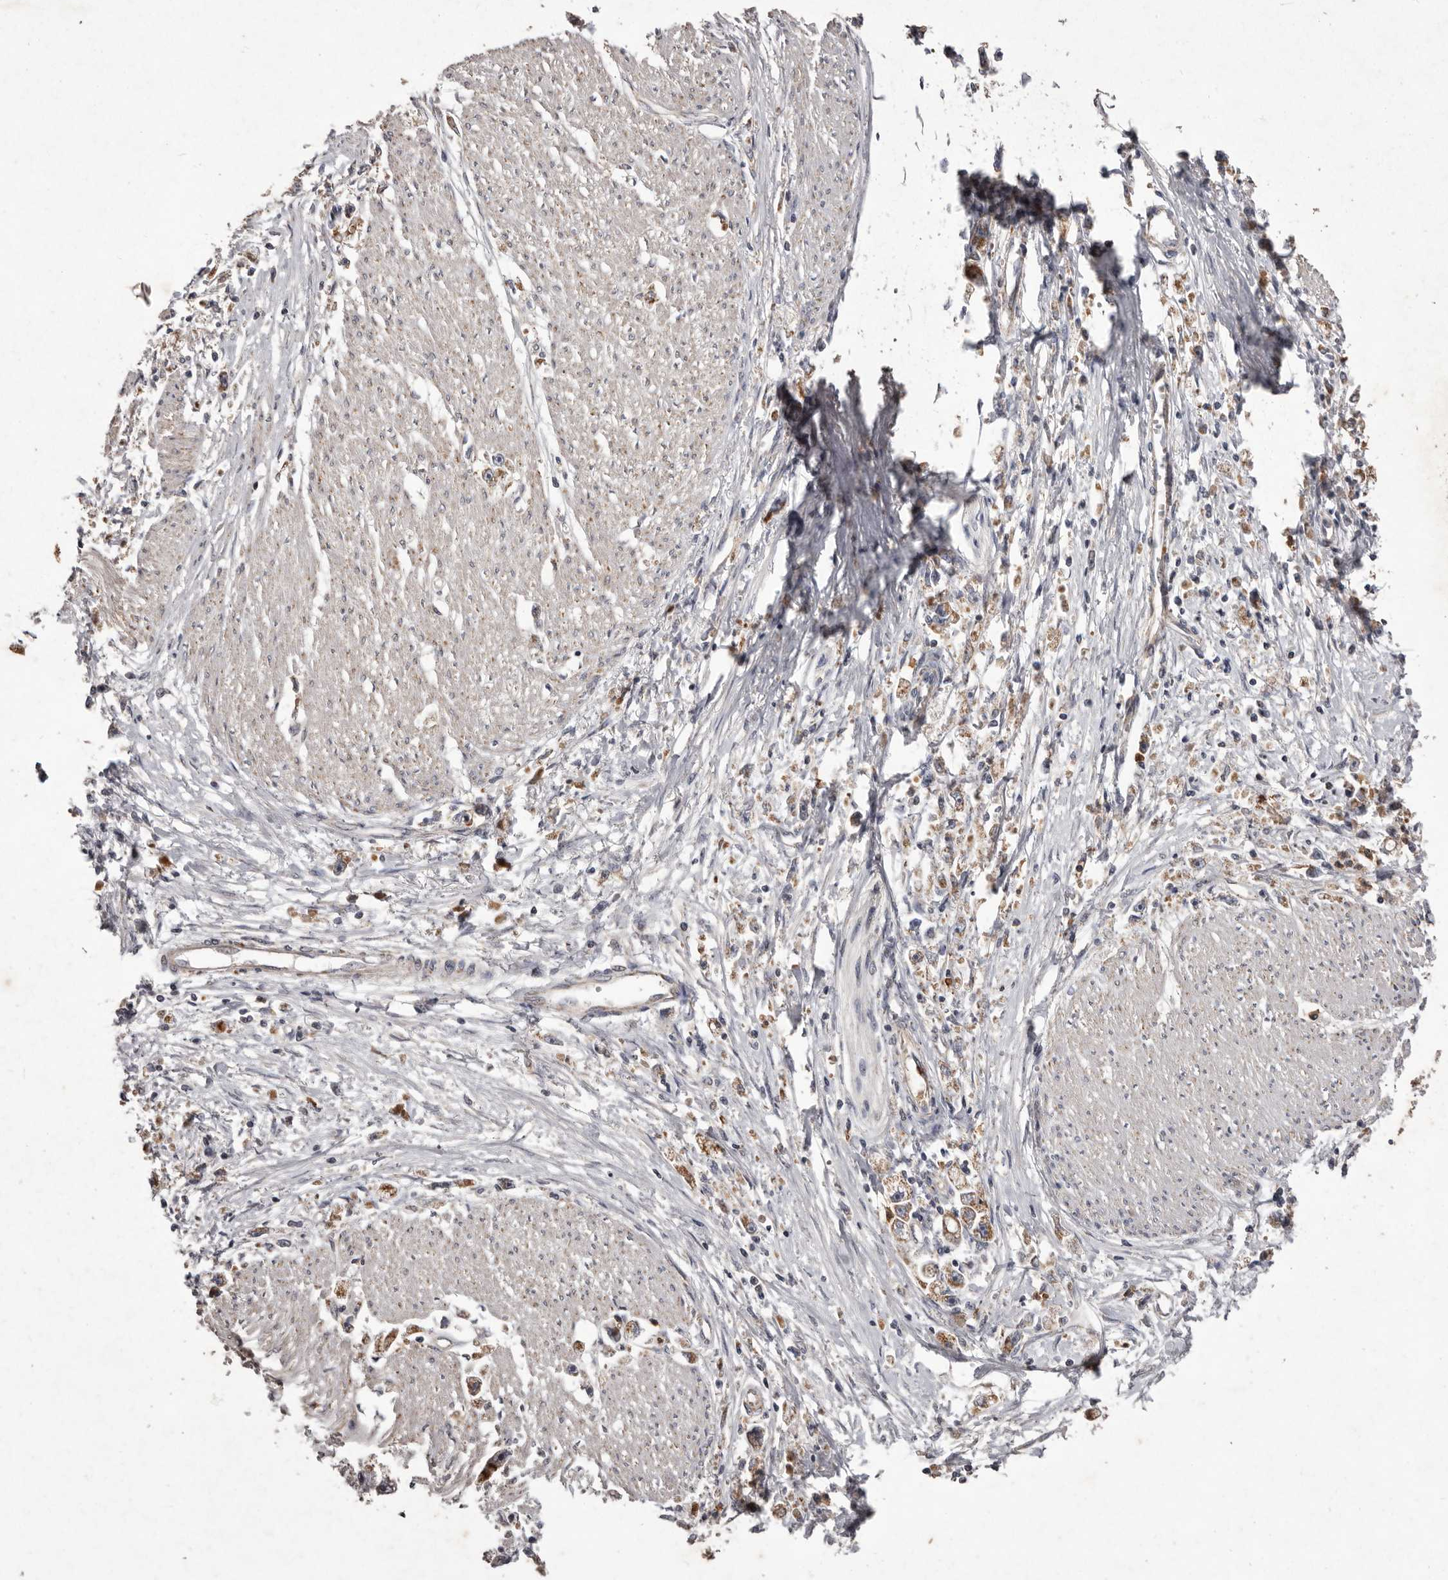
{"staining": {"intensity": "moderate", "quantity": "<25%", "location": "cytoplasmic/membranous"}, "tissue": "stomach cancer", "cell_type": "Tumor cells", "image_type": "cancer", "snomed": [{"axis": "morphology", "description": "Adenocarcinoma, NOS"}, {"axis": "topography", "description": "Stomach"}], "caption": "IHC of adenocarcinoma (stomach) reveals low levels of moderate cytoplasmic/membranous positivity in about <25% of tumor cells.", "gene": "CXCL14", "patient": {"sex": "female", "age": 59}}